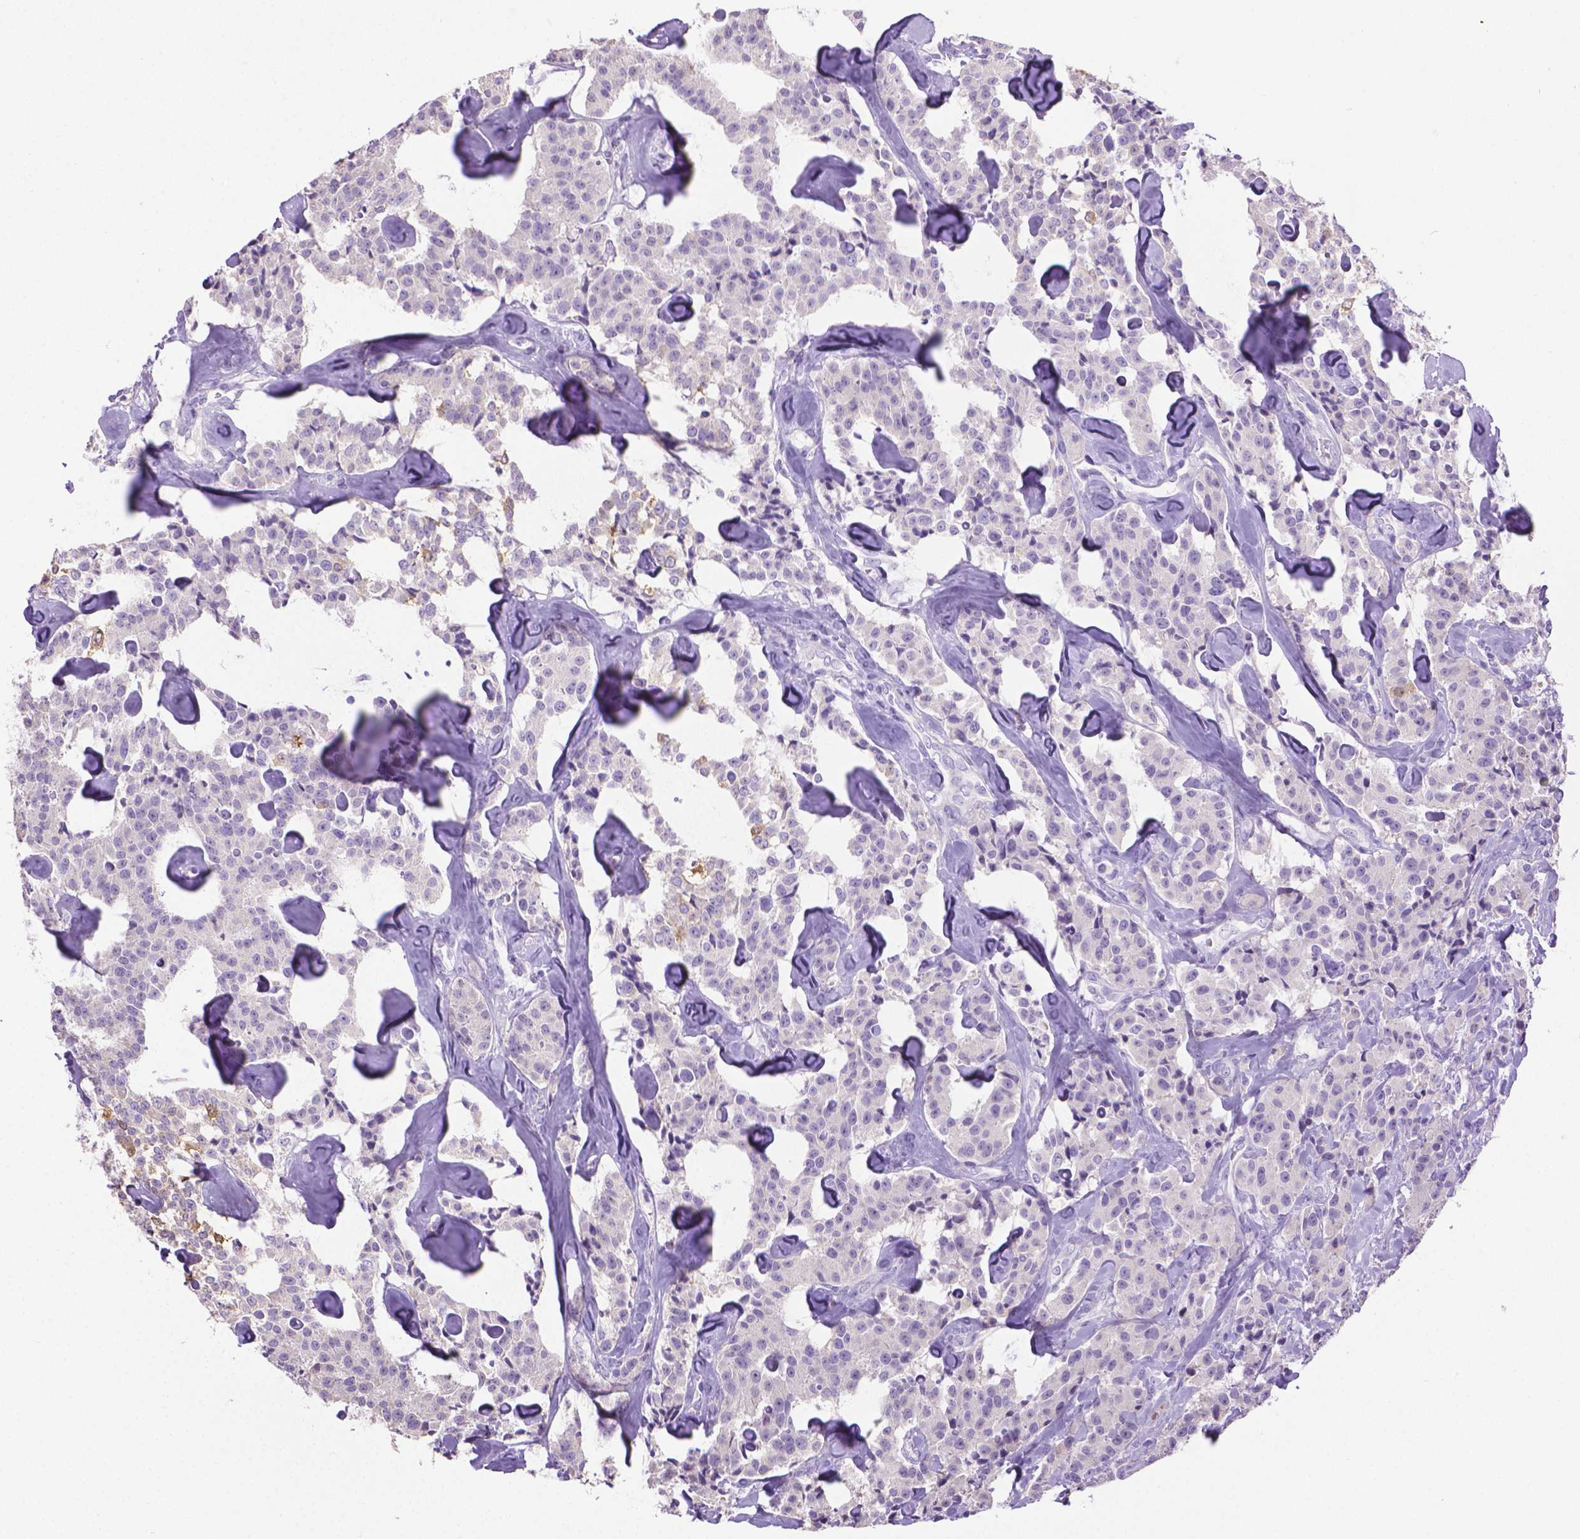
{"staining": {"intensity": "negative", "quantity": "none", "location": "none"}, "tissue": "carcinoid", "cell_type": "Tumor cells", "image_type": "cancer", "snomed": [{"axis": "morphology", "description": "Carcinoid, malignant, NOS"}, {"axis": "topography", "description": "Pancreas"}], "caption": "Tumor cells show no significant protein staining in malignant carcinoid.", "gene": "PNMA2", "patient": {"sex": "male", "age": 41}}